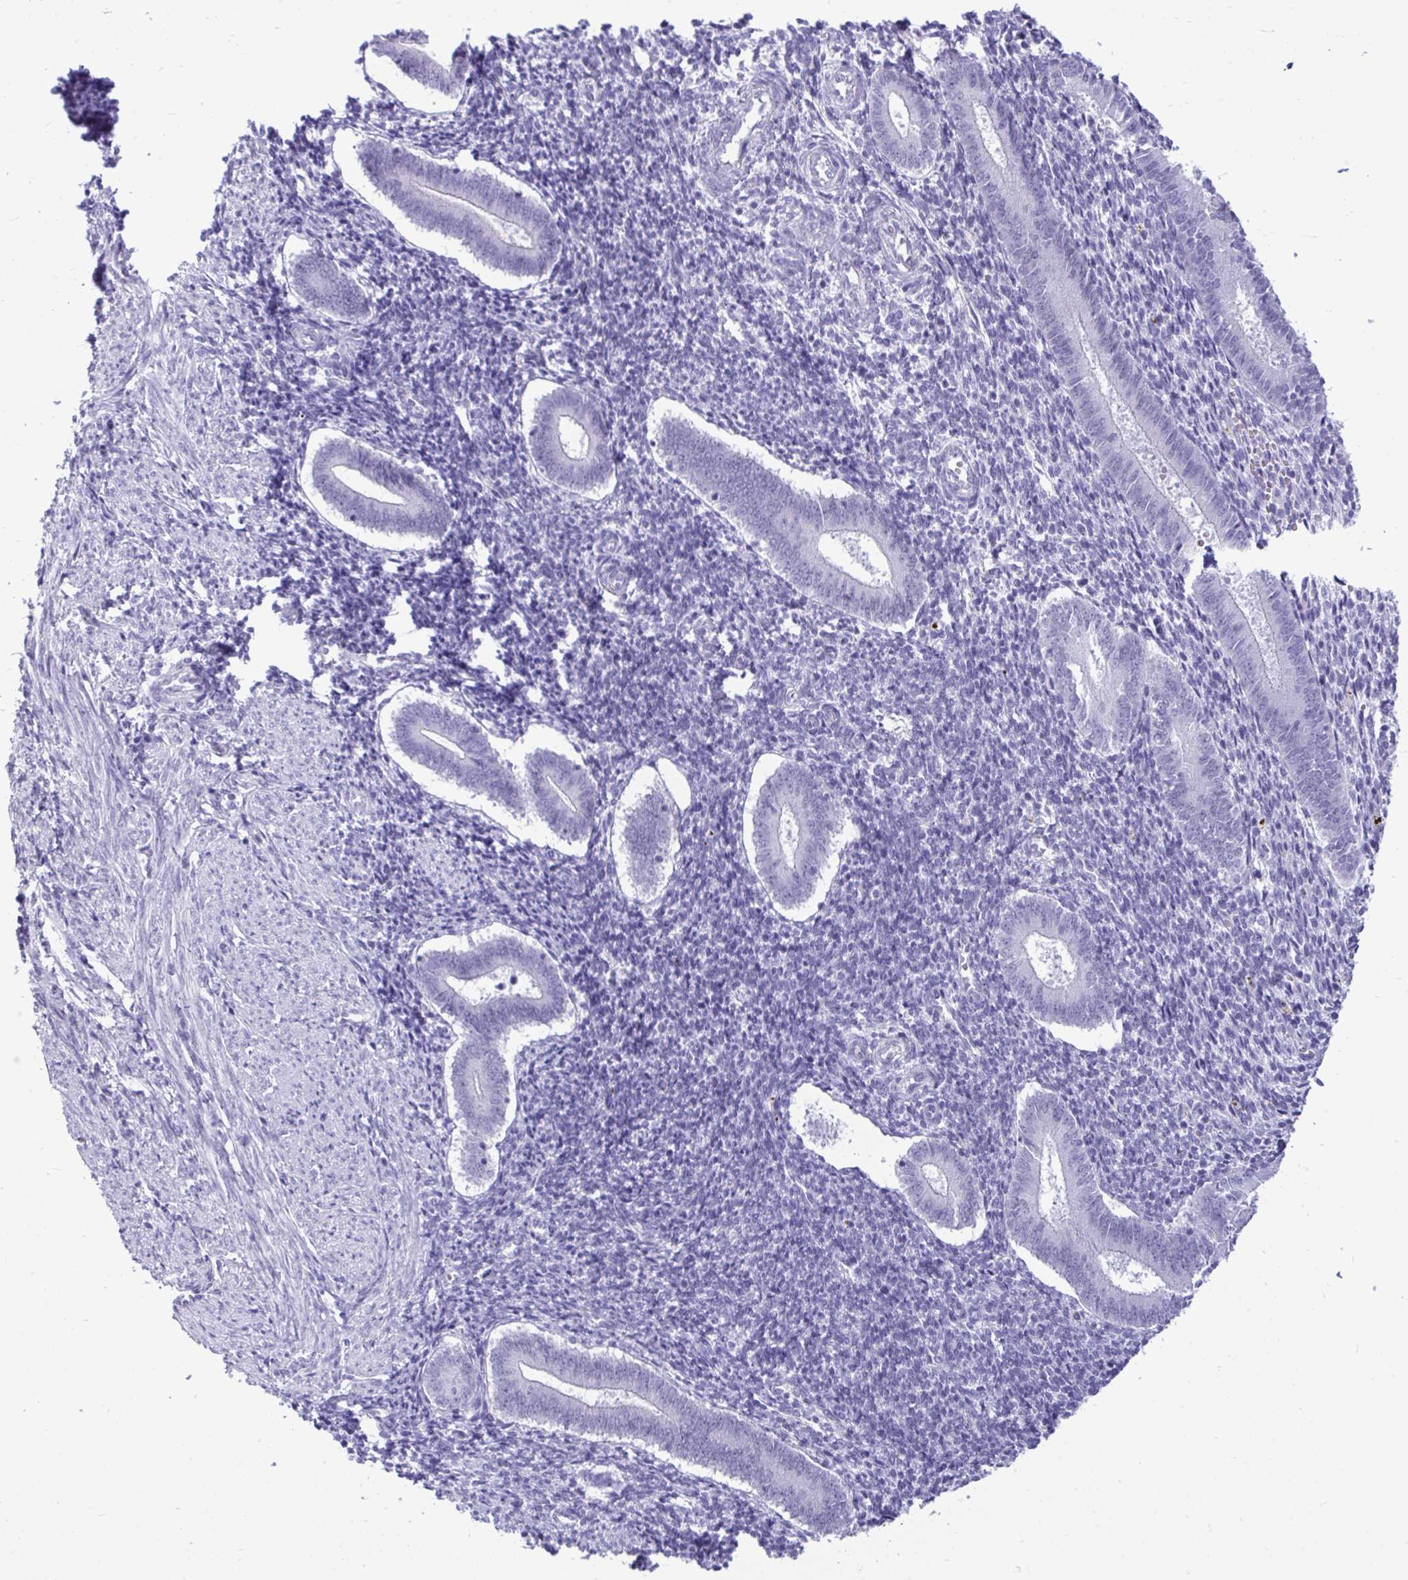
{"staining": {"intensity": "negative", "quantity": "none", "location": "none"}, "tissue": "endometrium", "cell_type": "Cells in endometrial stroma", "image_type": "normal", "snomed": [{"axis": "morphology", "description": "Normal tissue, NOS"}, {"axis": "topography", "description": "Endometrium"}], "caption": "Cells in endometrial stroma show no significant staining in unremarkable endometrium.", "gene": "PRM2", "patient": {"sex": "female", "age": 25}}